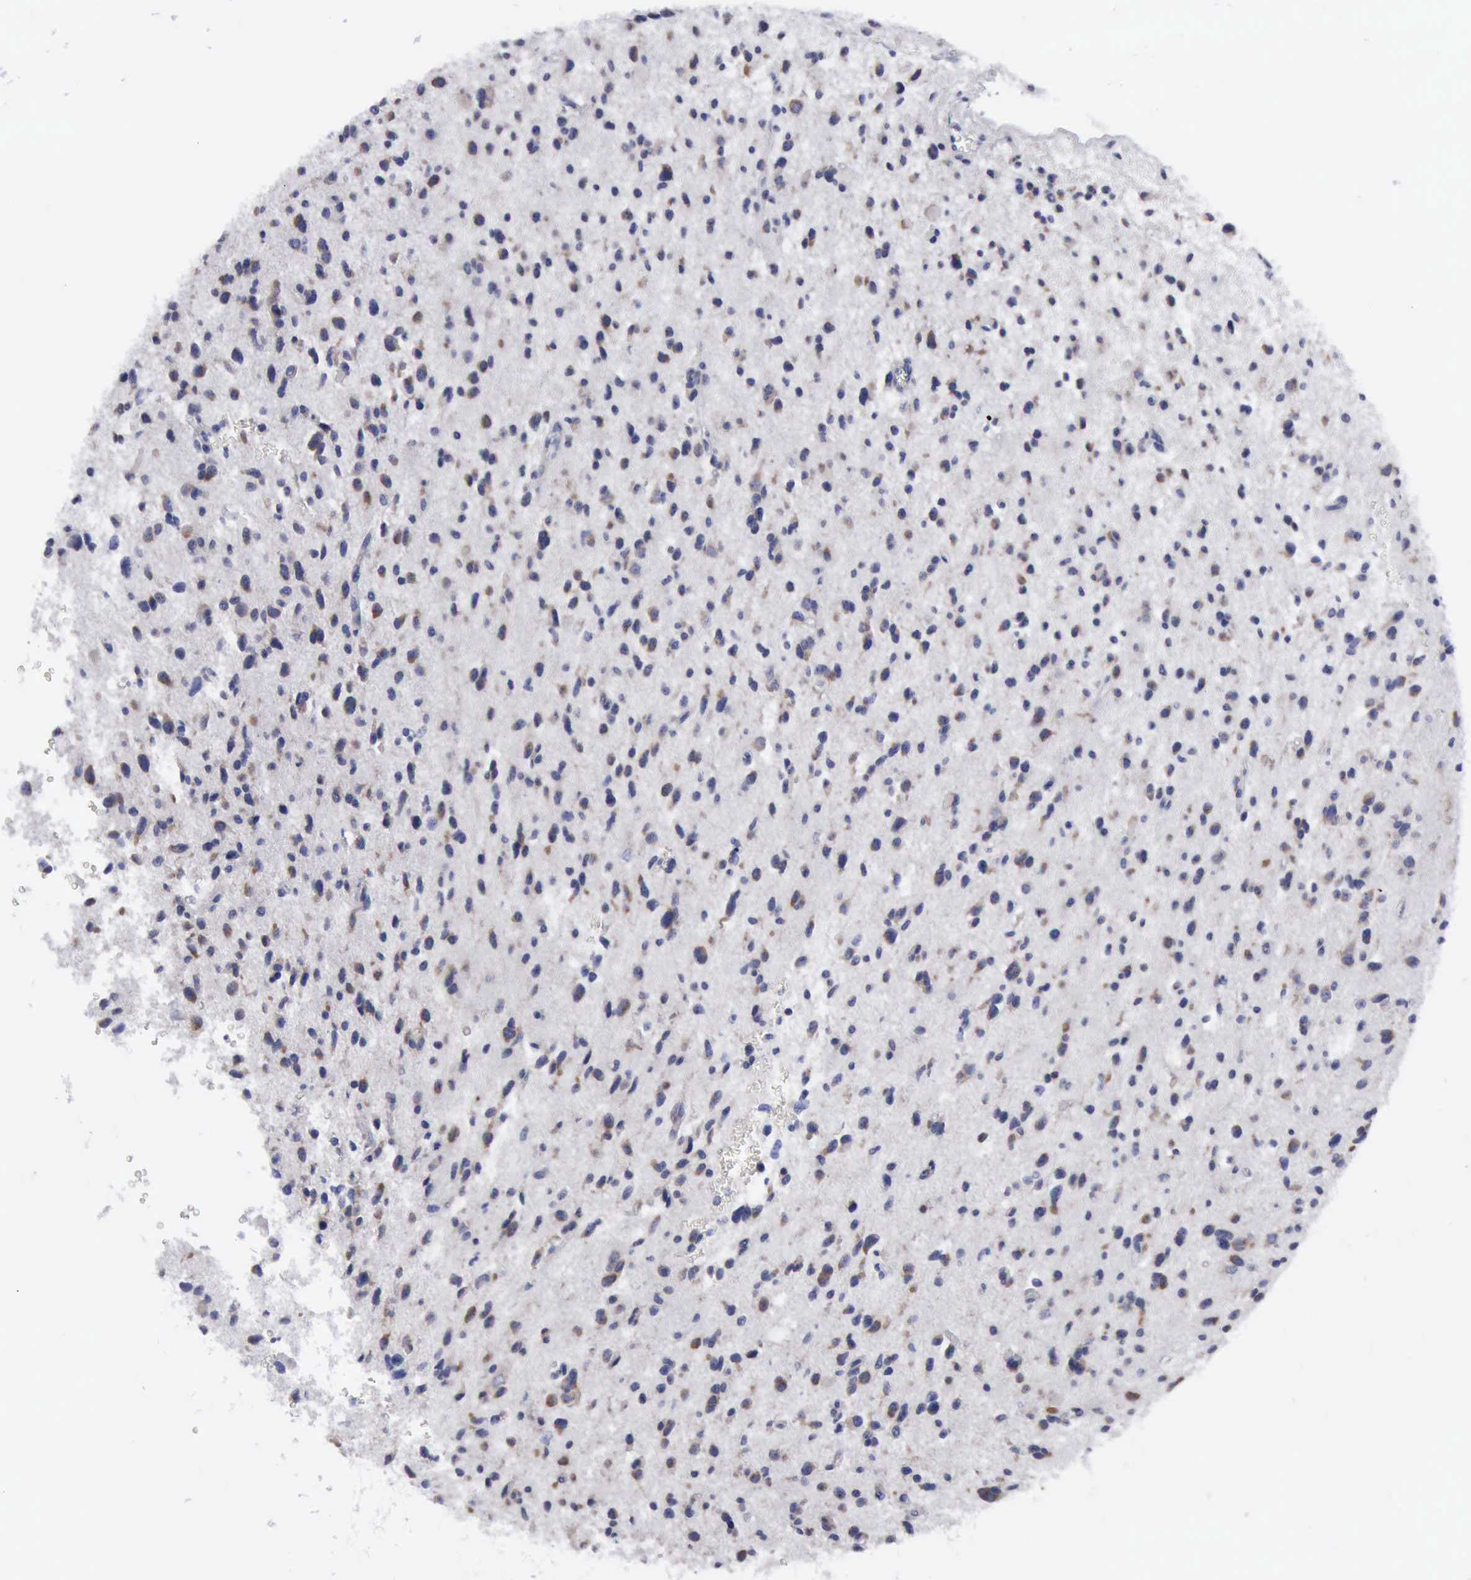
{"staining": {"intensity": "moderate", "quantity": "<25%", "location": "cytoplasmic/membranous"}, "tissue": "glioma", "cell_type": "Tumor cells", "image_type": "cancer", "snomed": [{"axis": "morphology", "description": "Glioma, malignant, Low grade"}, {"axis": "topography", "description": "Brain"}], "caption": "Glioma stained with immunohistochemistry (IHC) exhibits moderate cytoplasmic/membranous positivity in about <25% of tumor cells.", "gene": "TXLNG", "patient": {"sex": "female", "age": 46}}